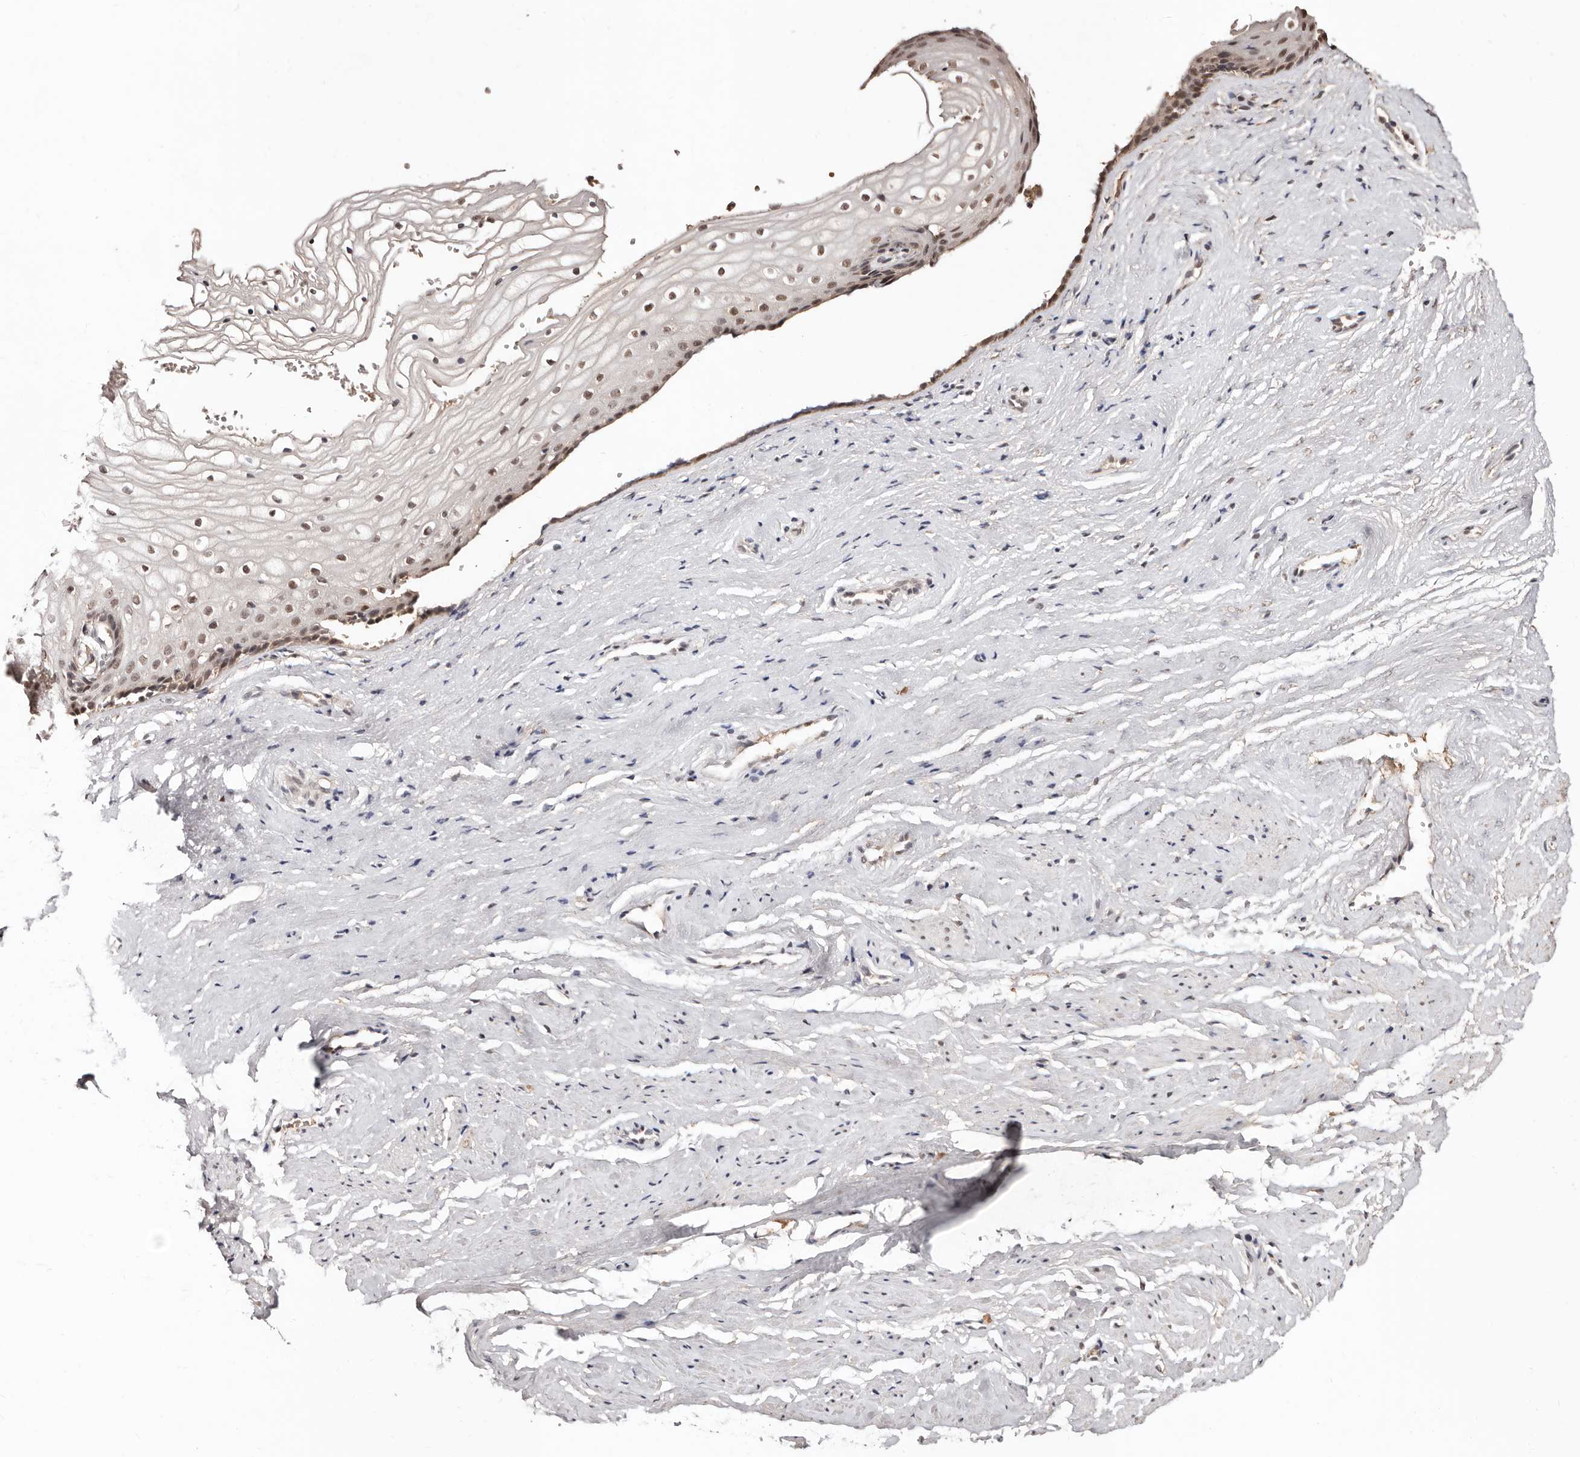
{"staining": {"intensity": "moderate", "quantity": "25%-75%", "location": "nuclear"}, "tissue": "vagina", "cell_type": "Squamous epithelial cells", "image_type": "normal", "snomed": [{"axis": "morphology", "description": "Normal tissue, NOS"}, {"axis": "topography", "description": "Vagina"}], "caption": "Protein expression analysis of benign vagina displays moderate nuclear staining in about 25%-75% of squamous epithelial cells. The protein of interest is shown in brown color, while the nuclei are stained blue.", "gene": "BICRAL", "patient": {"sex": "female", "age": 46}}